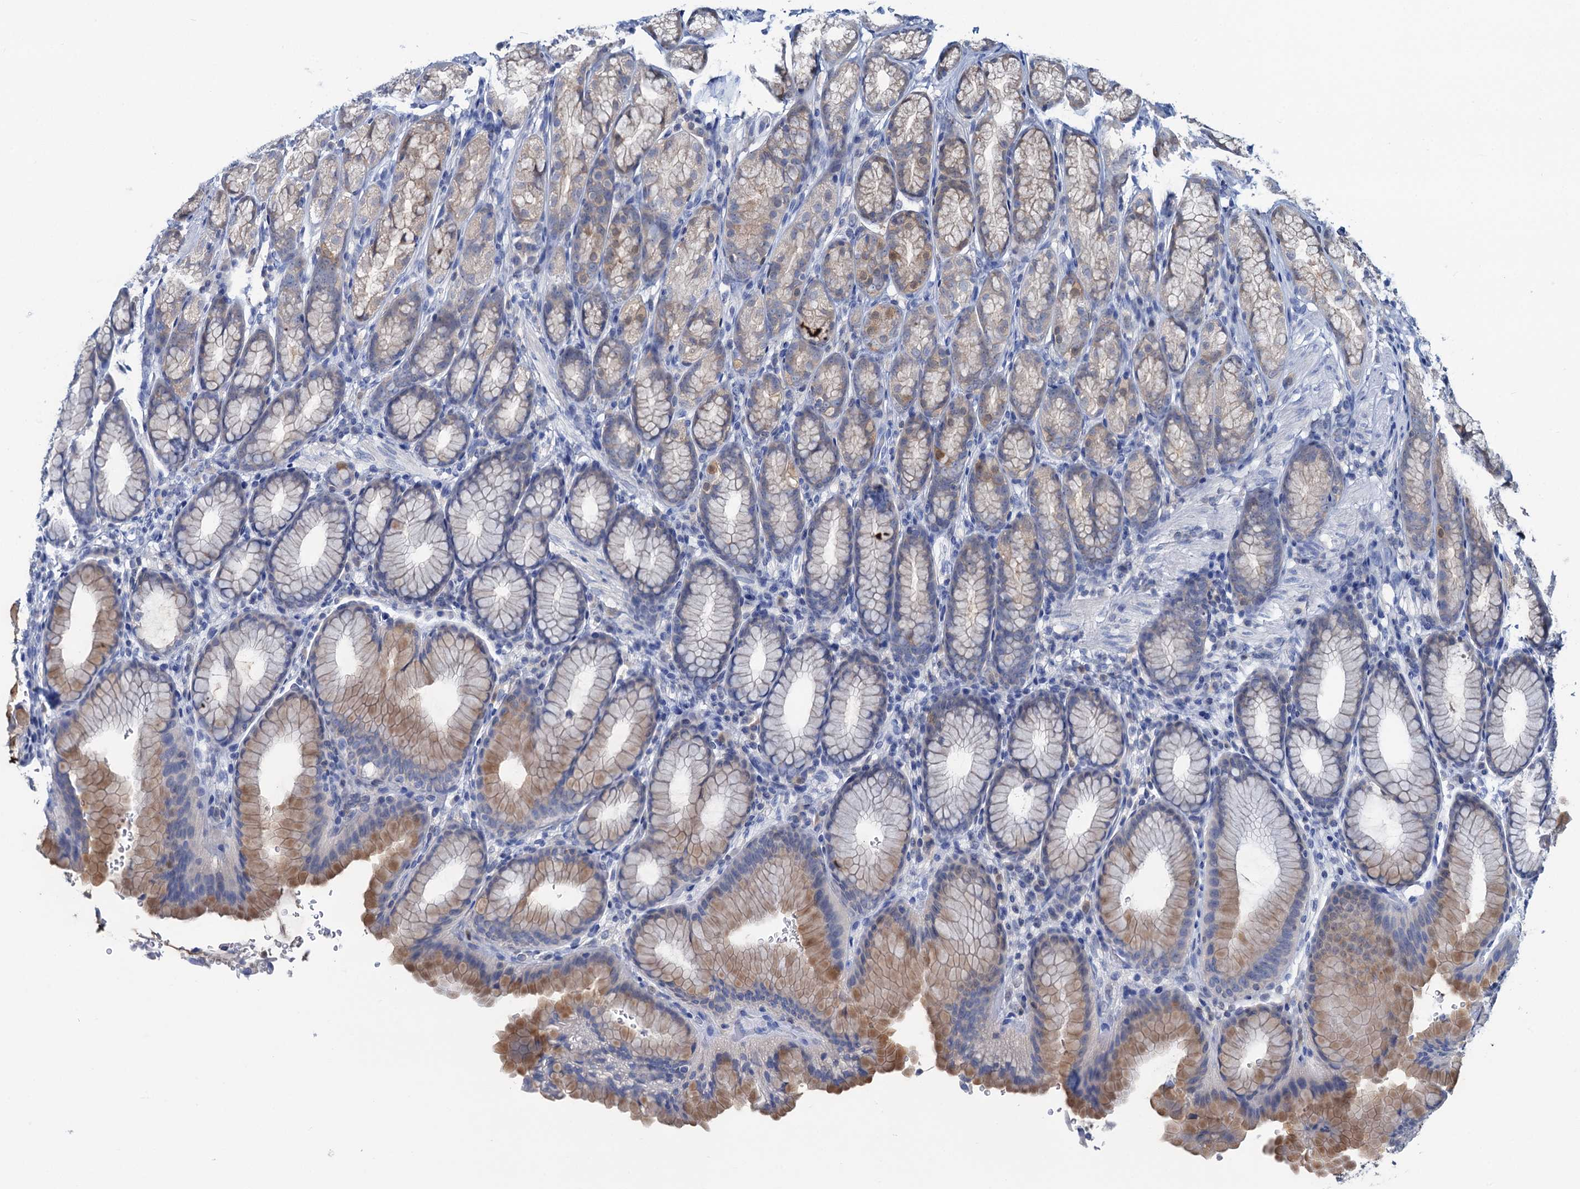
{"staining": {"intensity": "moderate", "quantity": "25%-75%", "location": "cytoplasmic/membranous"}, "tissue": "stomach", "cell_type": "Glandular cells", "image_type": "normal", "snomed": [{"axis": "morphology", "description": "Normal tissue, NOS"}, {"axis": "topography", "description": "Stomach"}], "caption": "Protein staining by immunohistochemistry (IHC) displays moderate cytoplasmic/membranous positivity in approximately 25%-75% of glandular cells in benign stomach.", "gene": "FAH", "patient": {"sex": "male", "age": 42}}